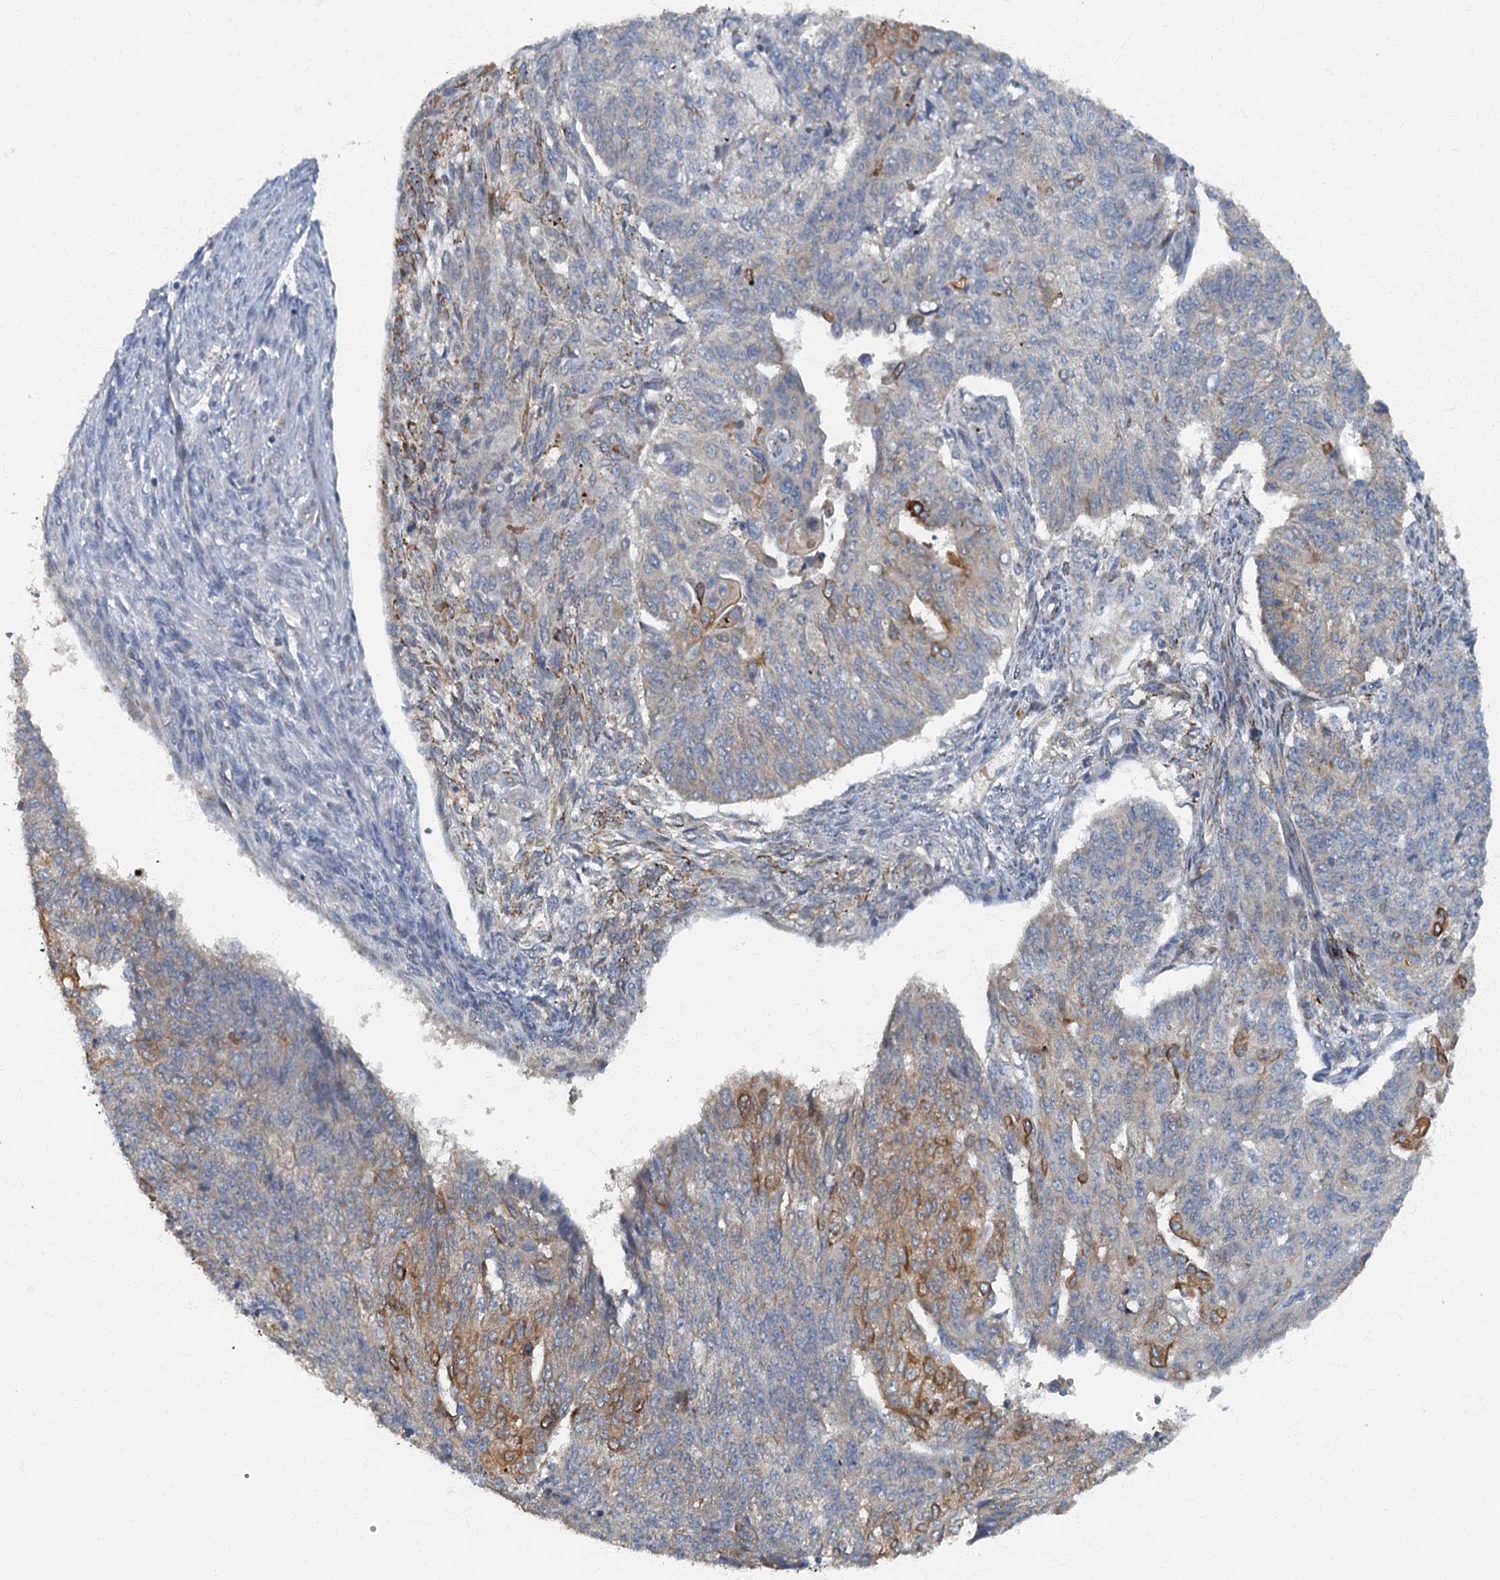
{"staining": {"intensity": "moderate", "quantity": "<25%", "location": "cytoplasmic/membranous"}, "tissue": "endometrial cancer", "cell_type": "Tumor cells", "image_type": "cancer", "snomed": [{"axis": "morphology", "description": "Adenocarcinoma, NOS"}, {"axis": "topography", "description": "Endometrium"}], "caption": "A micrograph showing moderate cytoplasmic/membranous positivity in about <25% of tumor cells in endometrial adenocarcinoma, as visualized by brown immunohistochemical staining.", "gene": "ARL11", "patient": {"sex": "female", "age": 32}}